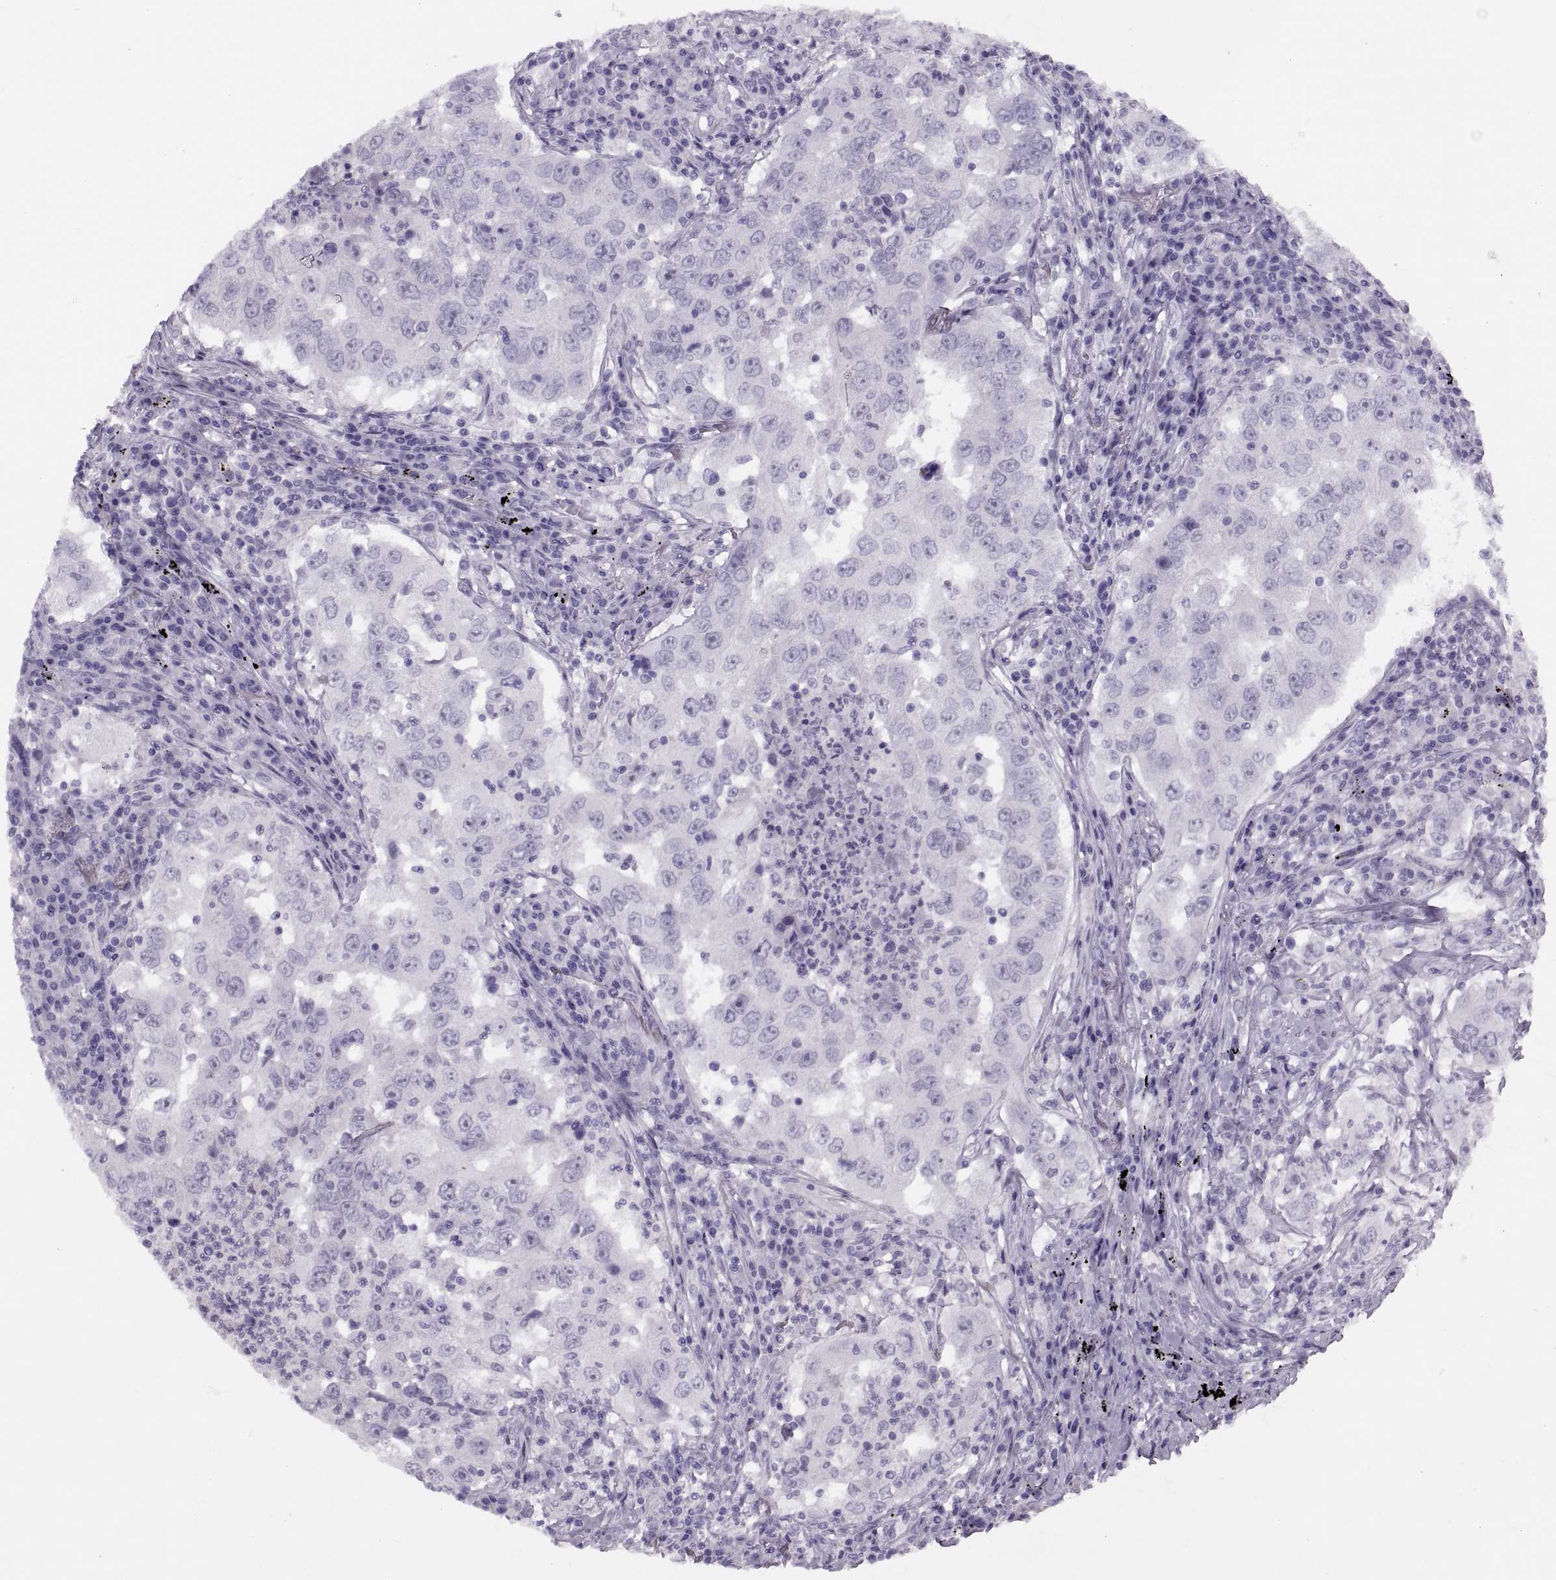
{"staining": {"intensity": "negative", "quantity": "none", "location": "none"}, "tissue": "lung cancer", "cell_type": "Tumor cells", "image_type": "cancer", "snomed": [{"axis": "morphology", "description": "Adenocarcinoma, NOS"}, {"axis": "topography", "description": "Lung"}], "caption": "Lung adenocarcinoma was stained to show a protein in brown. There is no significant expression in tumor cells.", "gene": "FAM24A", "patient": {"sex": "male", "age": 73}}